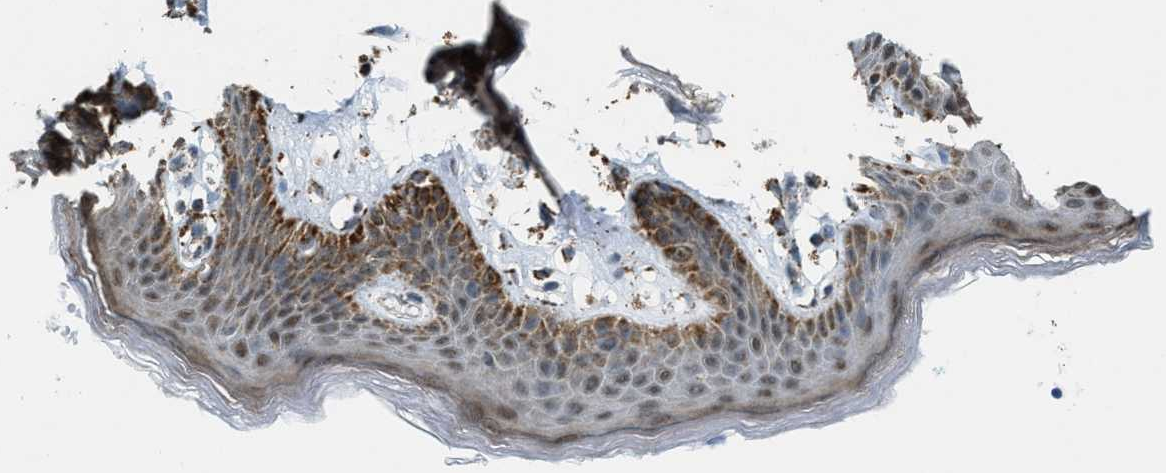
{"staining": {"intensity": "moderate", "quantity": ">75%", "location": "cytoplasmic/membranous,nuclear"}, "tissue": "skin", "cell_type": "Epidermal cells", "image_type": "normal", "snomed": [{"axis": "morphology", "description": "Normal tissue, NOS"}, {"axis": "topography", "description": "Vulva"}], "caption": "An image of skin stained for a protein reveals moderate cytoplasmic/membranous,nuclear brown staining in epidermal cells.", "gene": "HIBADH", "patient": {"sex": "female", "age": 66}}